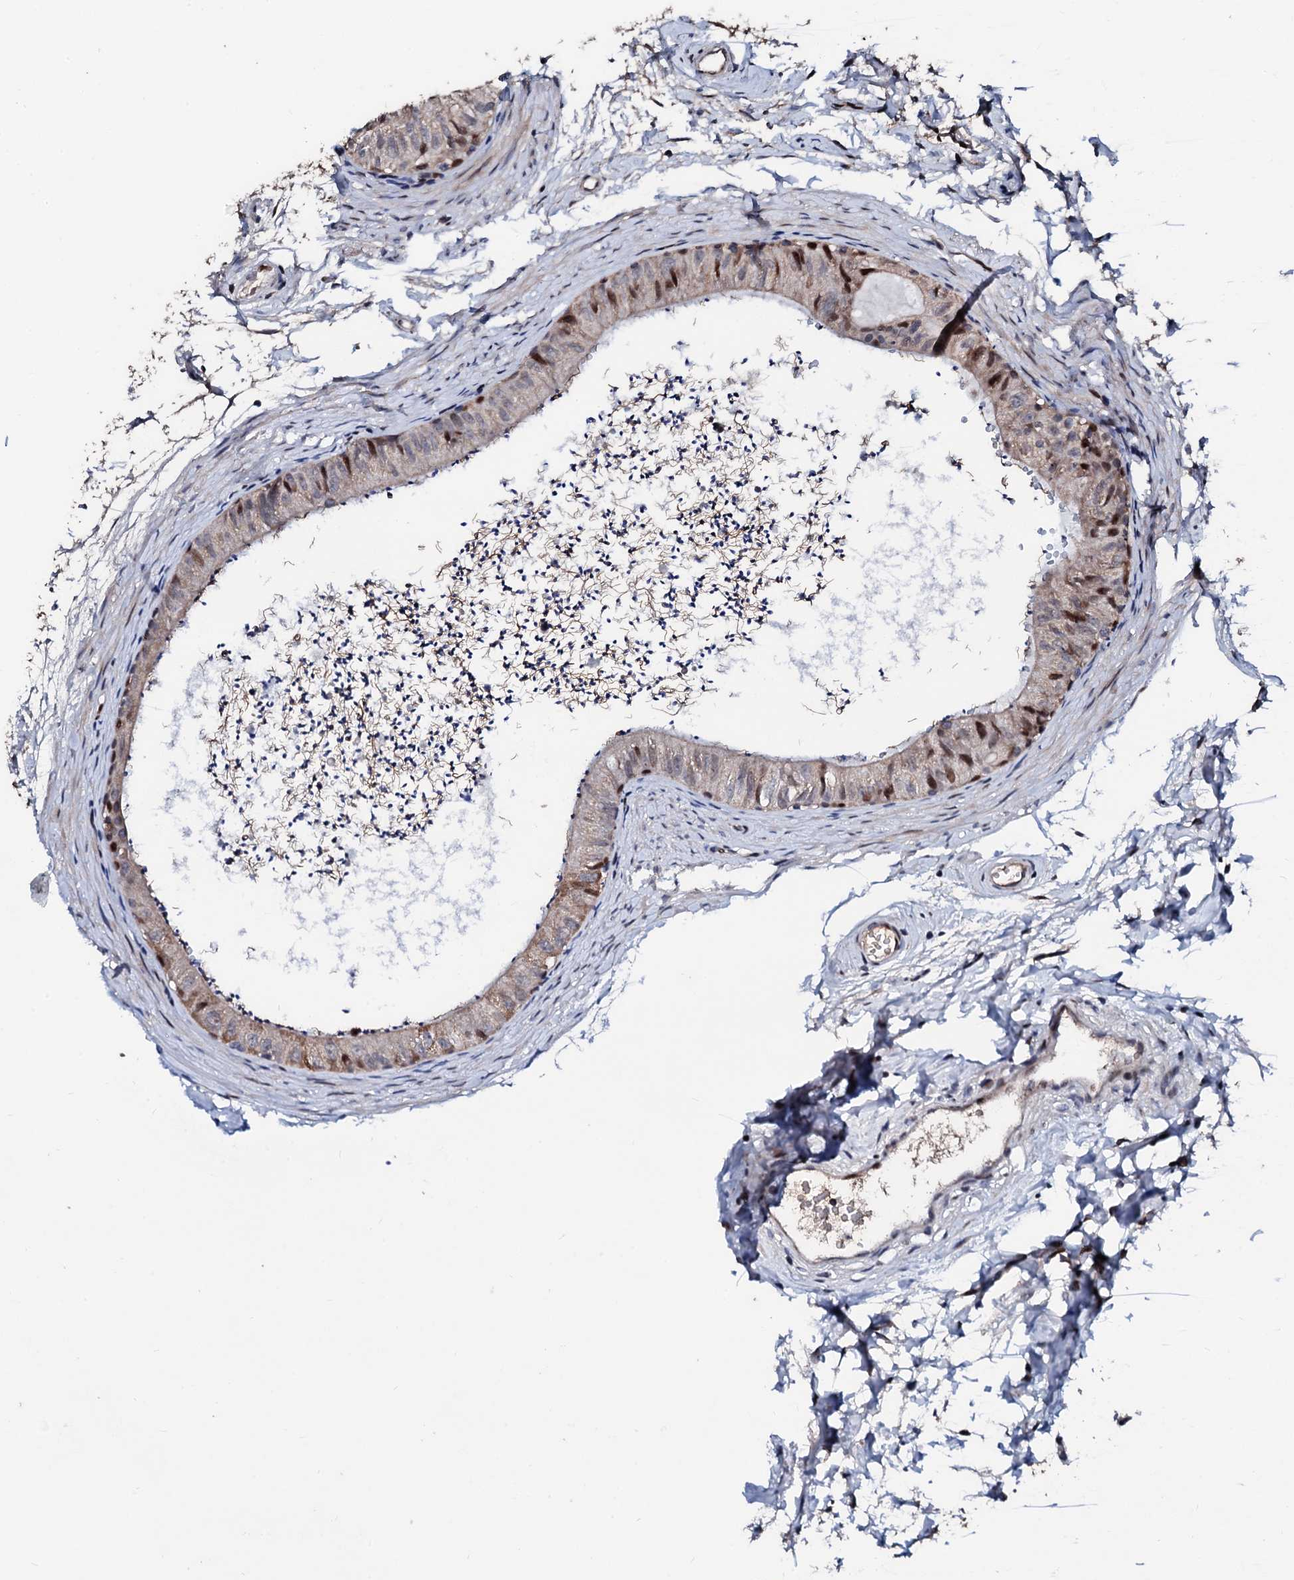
{"staining": {"intensity": "moderate", "quantity": "<25%", "location": "cytoplasmic/membranous,nuclear"}, "tissue": "epididymis", "cell_type": "Glandular cells", "image_type": "normal", "snomed": [{"axis": "morphology", "description": "Normal tissue, NOS"}, {"axis": "topography", "description": "Epididymis"}], "caption": "Immunohistochemistry histopathology image of unremarkable epididymis: human epididymis stained using immunohistochemistry (IHC) shows low levels of moderate protein expression localized specifically in the cytoplasmic/membranous,nuclear of glandular cells, appearing as a cytoplasmic/membranous,nuclear brown color.", "gene": "KIF18A", "patient": {"sex": "male", "age": 56}}